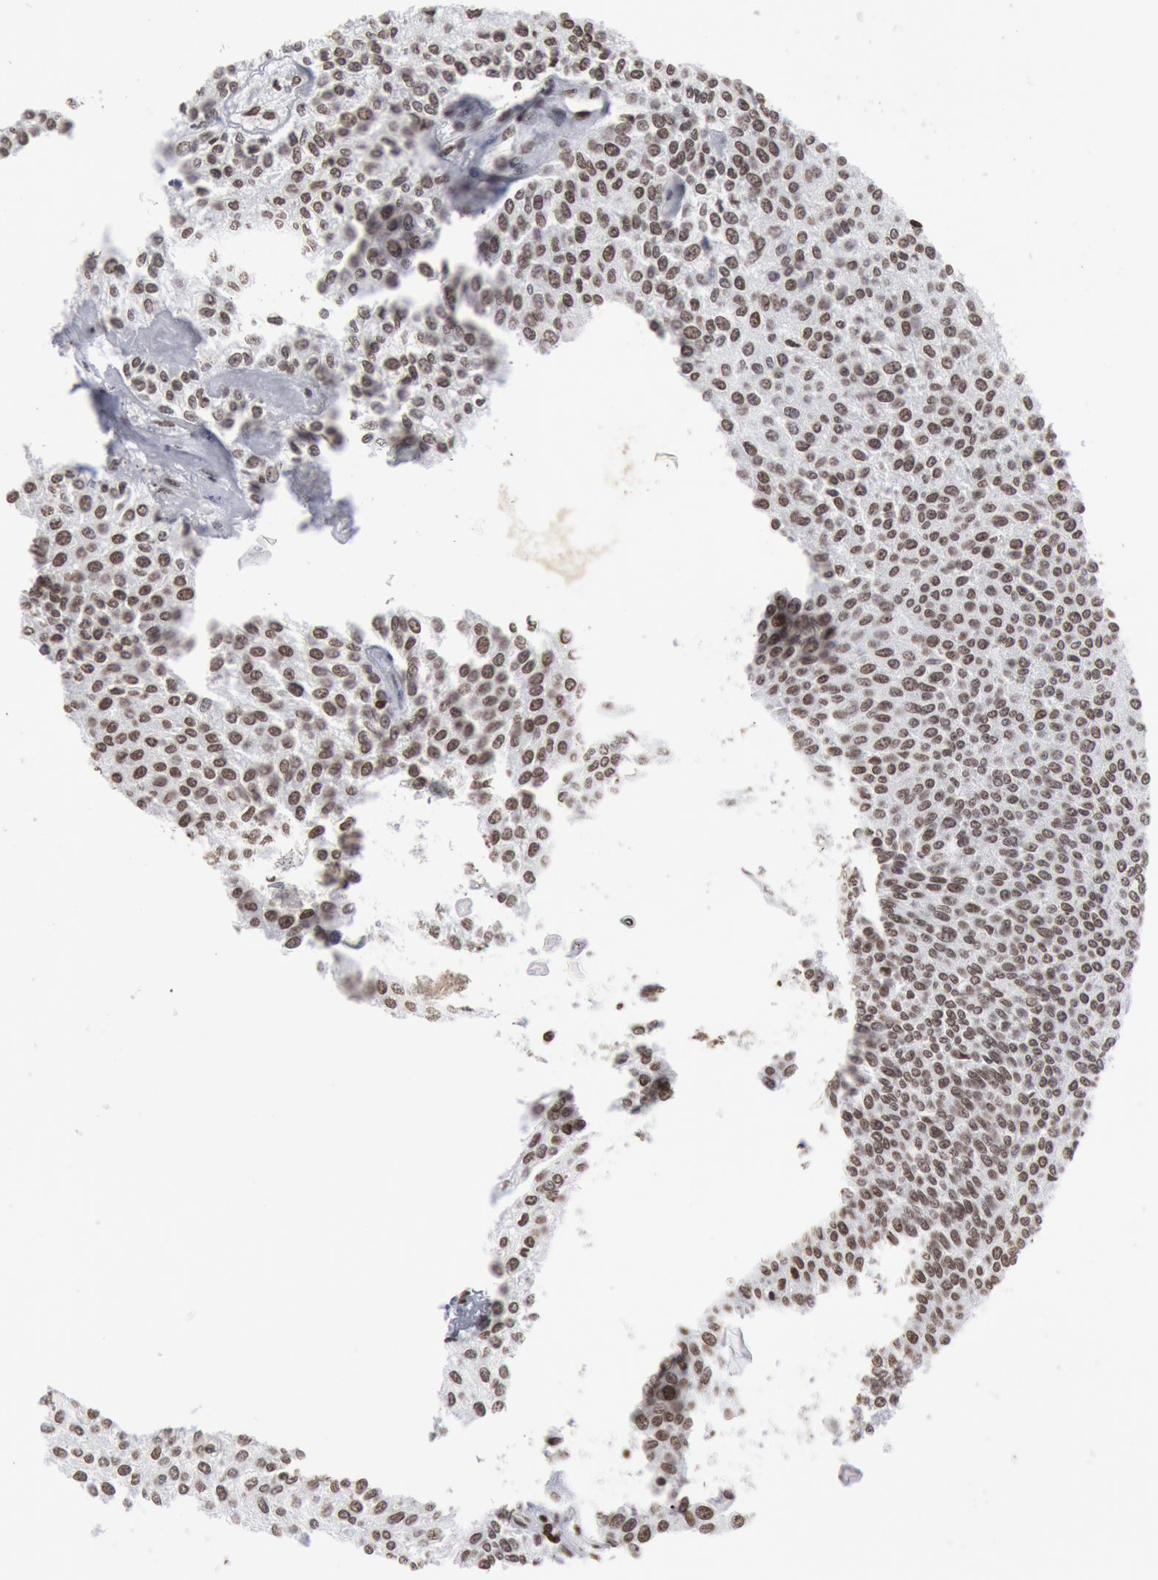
{"staining": {"intensity": "moderate", "quantity": ">75%", "location": "cytoplasmic/membranous,nuclear"}, "tissue": "urothelial cancer", "cell_type": "Tumor cells", "image_type": "cancer", "snomed": [{"axis": "morphology", "description": "Urothelial carcinoma, Low grade"}, {"axis": "topography", "description": "Urinary bladder"}], "caption": "A histopathology image of low-grade urothelial carcinoma stained for a protein displays moderate cytoplasmic/membranous and nuclear brown staining in tumor cells.", "gene": "SUB1", "patient": {"sex": "female", "age": 73}}